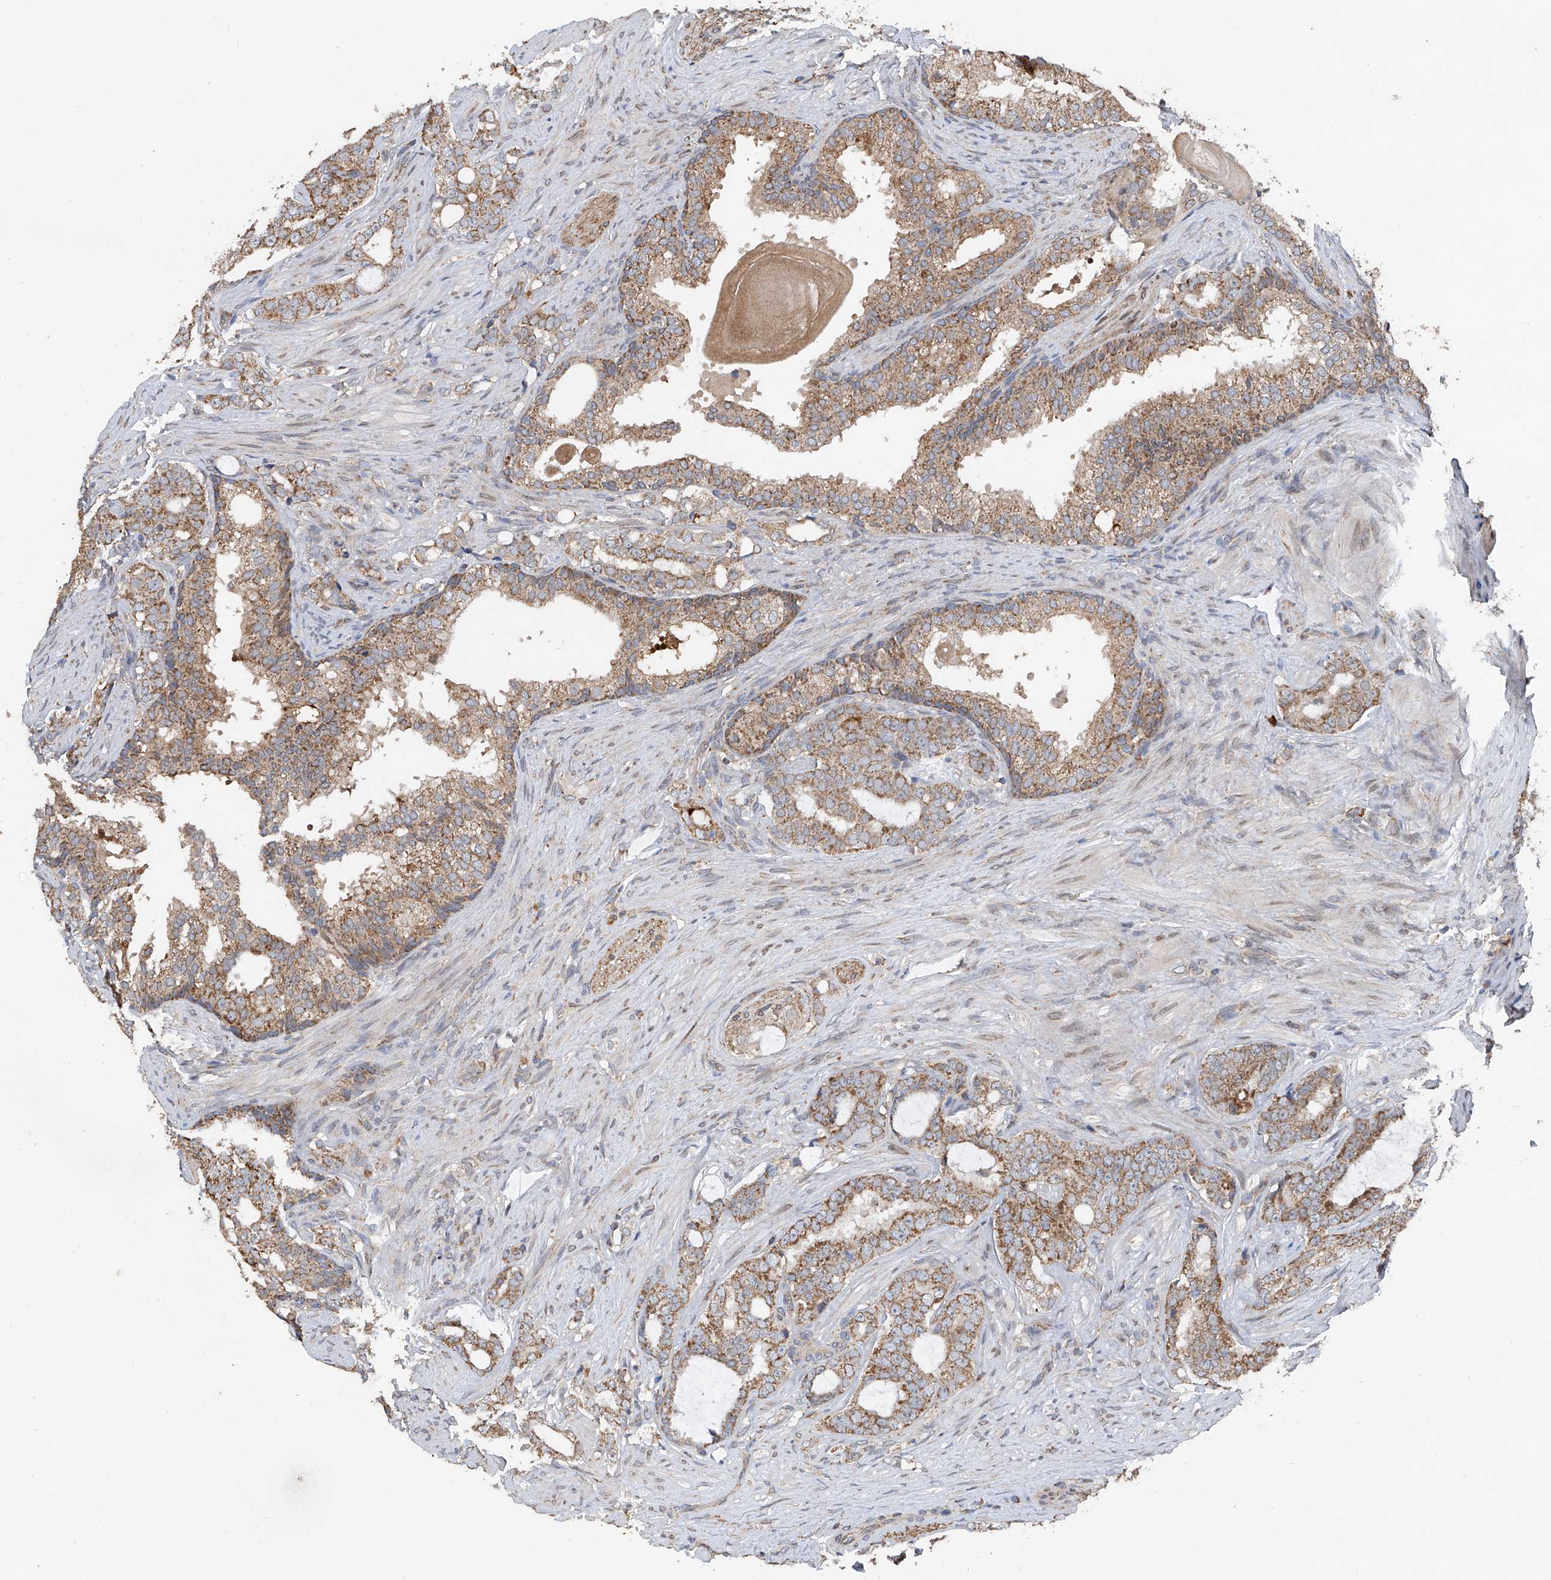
{"staining": {"intensity": "moderate", "quantity": ">75%", "location": "cytoplasmic/membranous"}, "tissue": "prostate cancer", "cell_type": "Tumor cells", "image_type": "cancer", "snomed": [{"axis": "morphology", "description": "Adenocarcinoma, High grade"}, {"axis": "topography", "description": "Prostate"}], "caption": "Immunohistochemical staining of human prostate cancer demonstrates moderate cytoplasmic/membranous protein expression in approximately >75% of tumor cells. Nuclei are stained in blue.", "gene": "BCKDHB", "patient": {"sex": "male", "age": 64}}